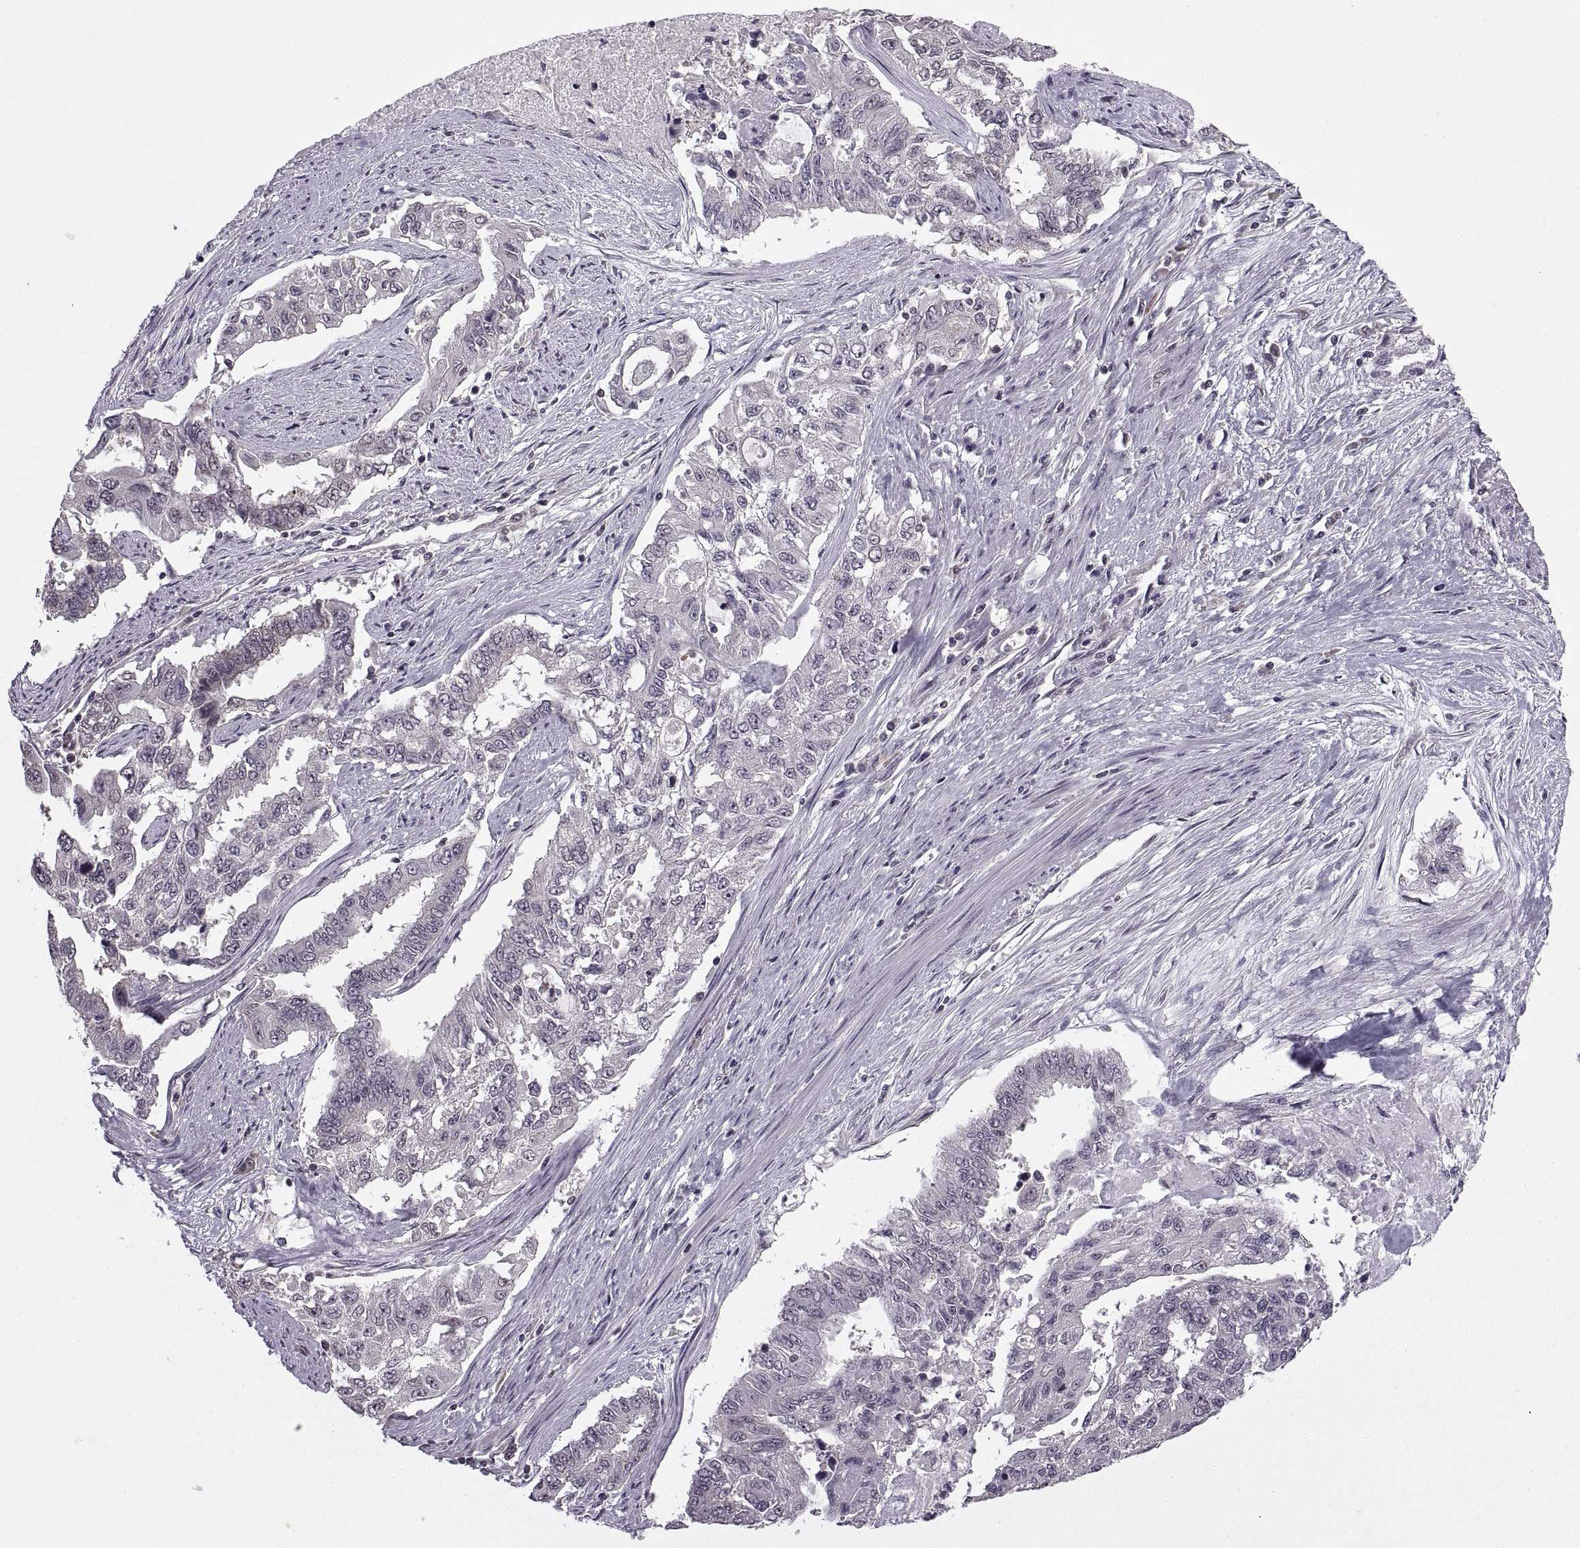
{"staining": {"intensity": "negative", "quantity": "none", "location": "none"}, "tissue": "endometrial cancer", "cell_type": "Tumor cells", "image_type": "cancer", "snomed": [{"axis": "morphology", "description": "Adenocarcinoma, NOS"}, {"axis": "topography", "description": "Uterus"}], "caption": "Tumor cells are negative for protein expression in human endometrial cancer. (DAB IHC with hematoxylin counter stain).", "gene": "INTS3", "patient": {"sex": "female", "age": 59}}